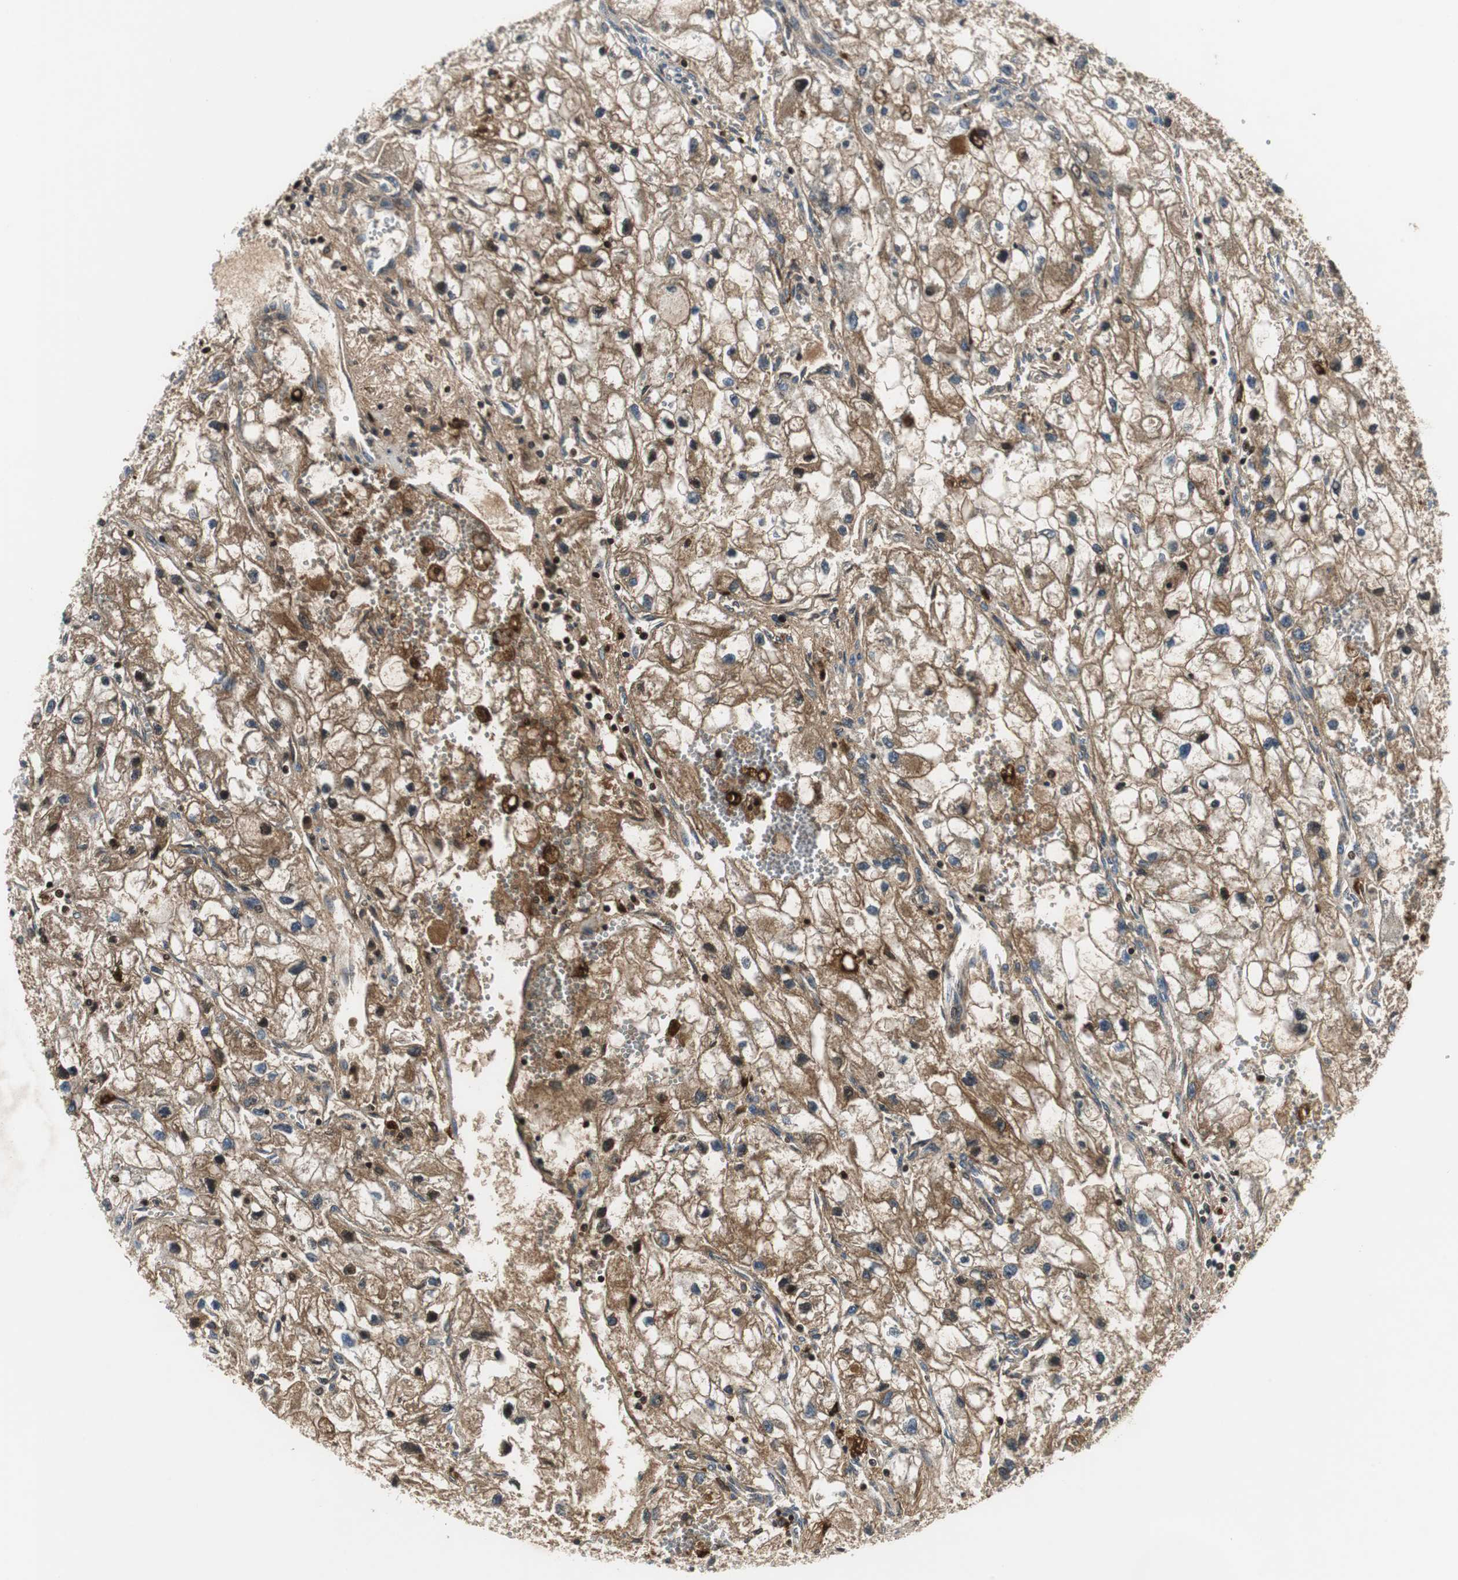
{"staining": {"intensity": "moderate", "quantity": "25%-75%", "location": "cytoplasmic/membranous"}, "tissue": "renal cancer", "cell_type": "Tumor cells", "image_type": "cancer", "snomed": [{"axis": "morphology", "description": "Adenocarcinoma, NOS"}, {"axis": "topography", "description": "Kidney"}], "caption": "This image demonstrates IHC staining of human adenocarcinoma (renal), with medium moderate cytoplasmic/membranous staining in approximately 25%-75% of tumor cells.", "gene": "ORM1", "patient": {"sex": "female", "age": 70}}